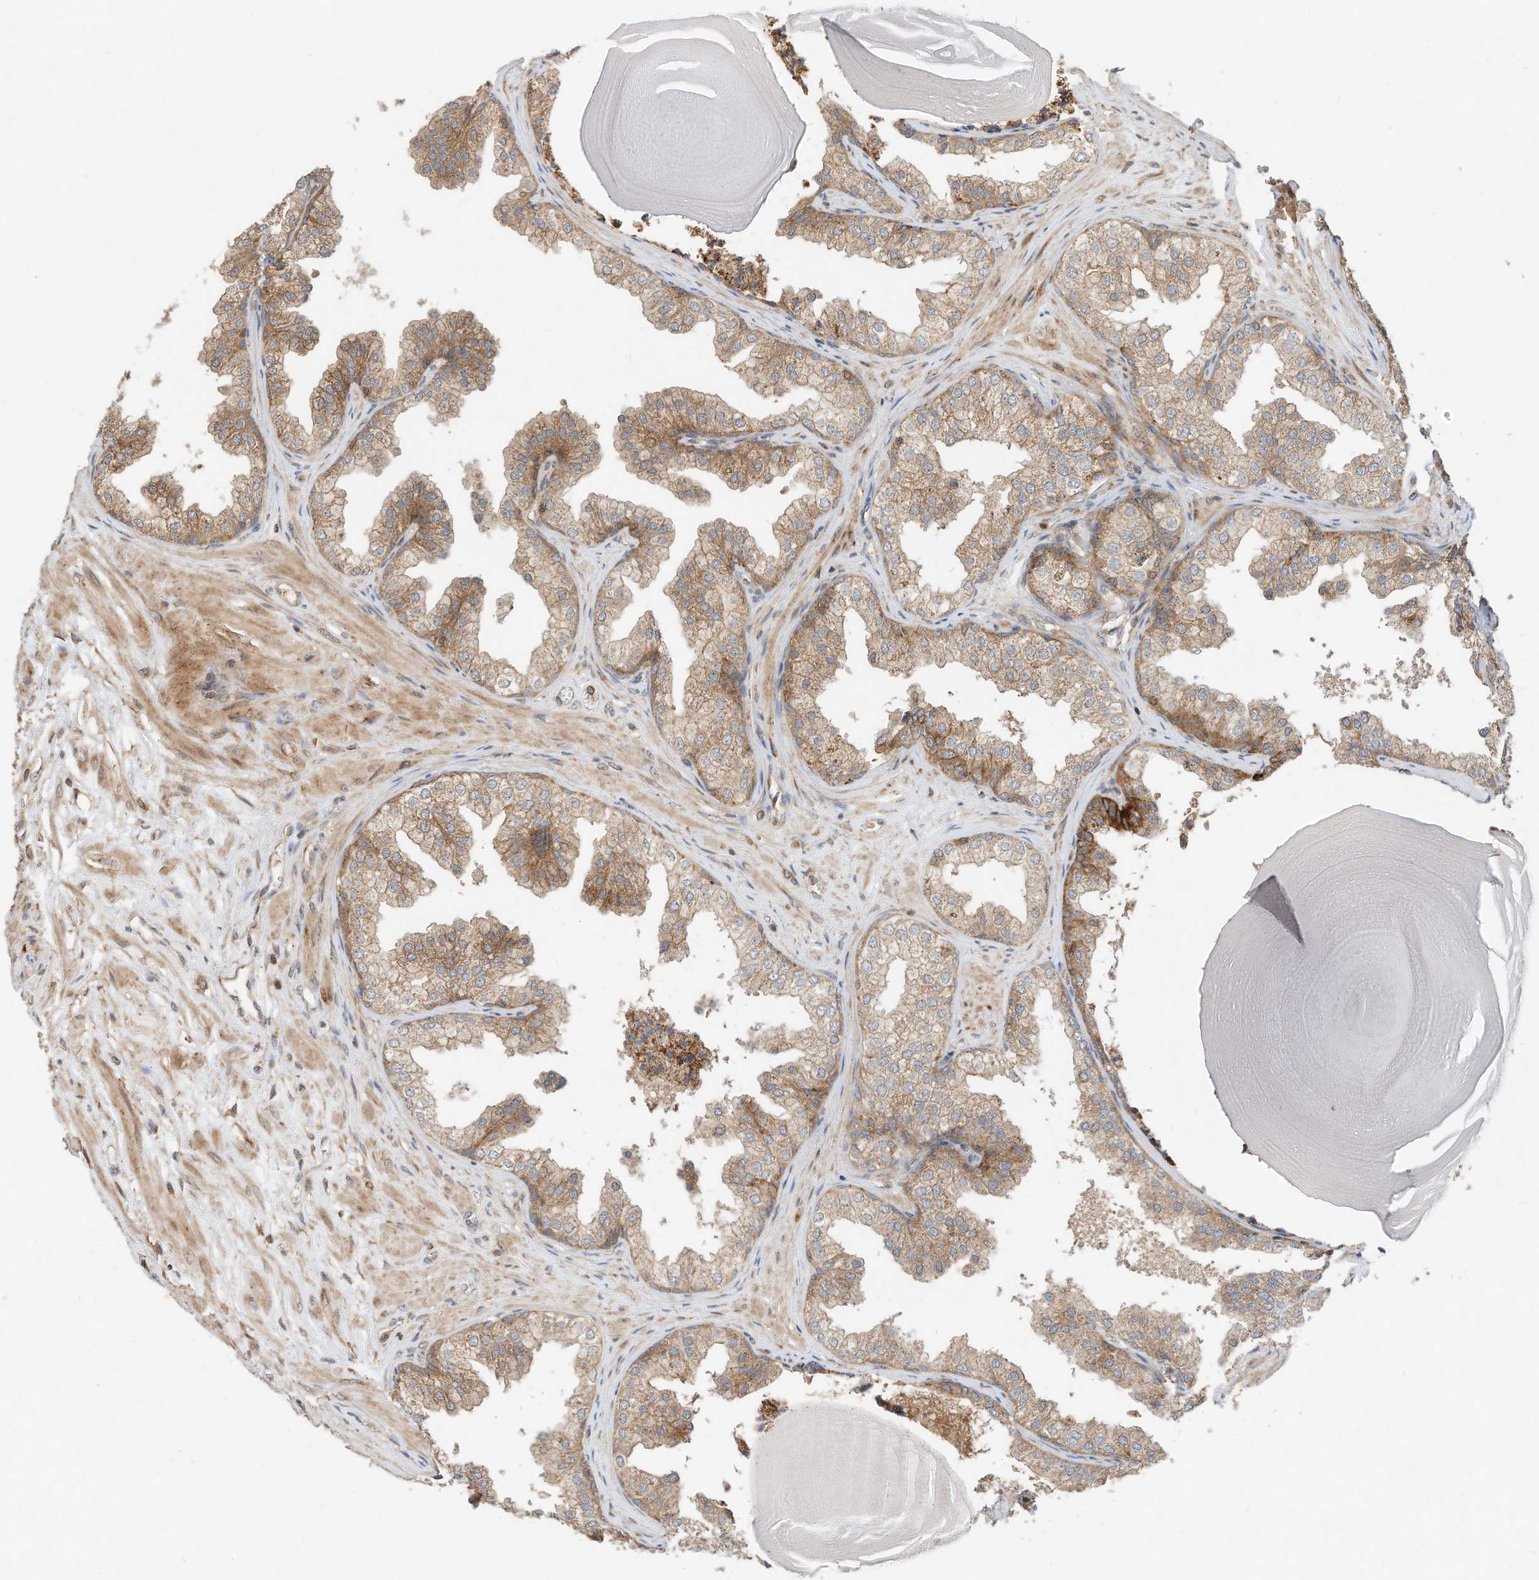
{"staining": {"intensity": "strong", "quantity": "25%-75%", "location": "cytoplasmic/membranous"}, "tissue": "prostate", "cell_type": "Glandular cells", "image_type": "normal", "snomed": [{"axis": "morphology", "description": "Normal tissue, NOS"}, {"axis": "topography", "description": "Prostate"}], "caption": "Immunohistochemical staining of benign human prostate reveals 25%-75% levels of strong cytoplasmic/membranous protein expression in approximately 25%-75% of glandular cells. The protein of interest is shown in brown color, while the nuclei are stained blue.", "gene": "CPAMD8", "patient": {"sex": "male", "age": 48}}